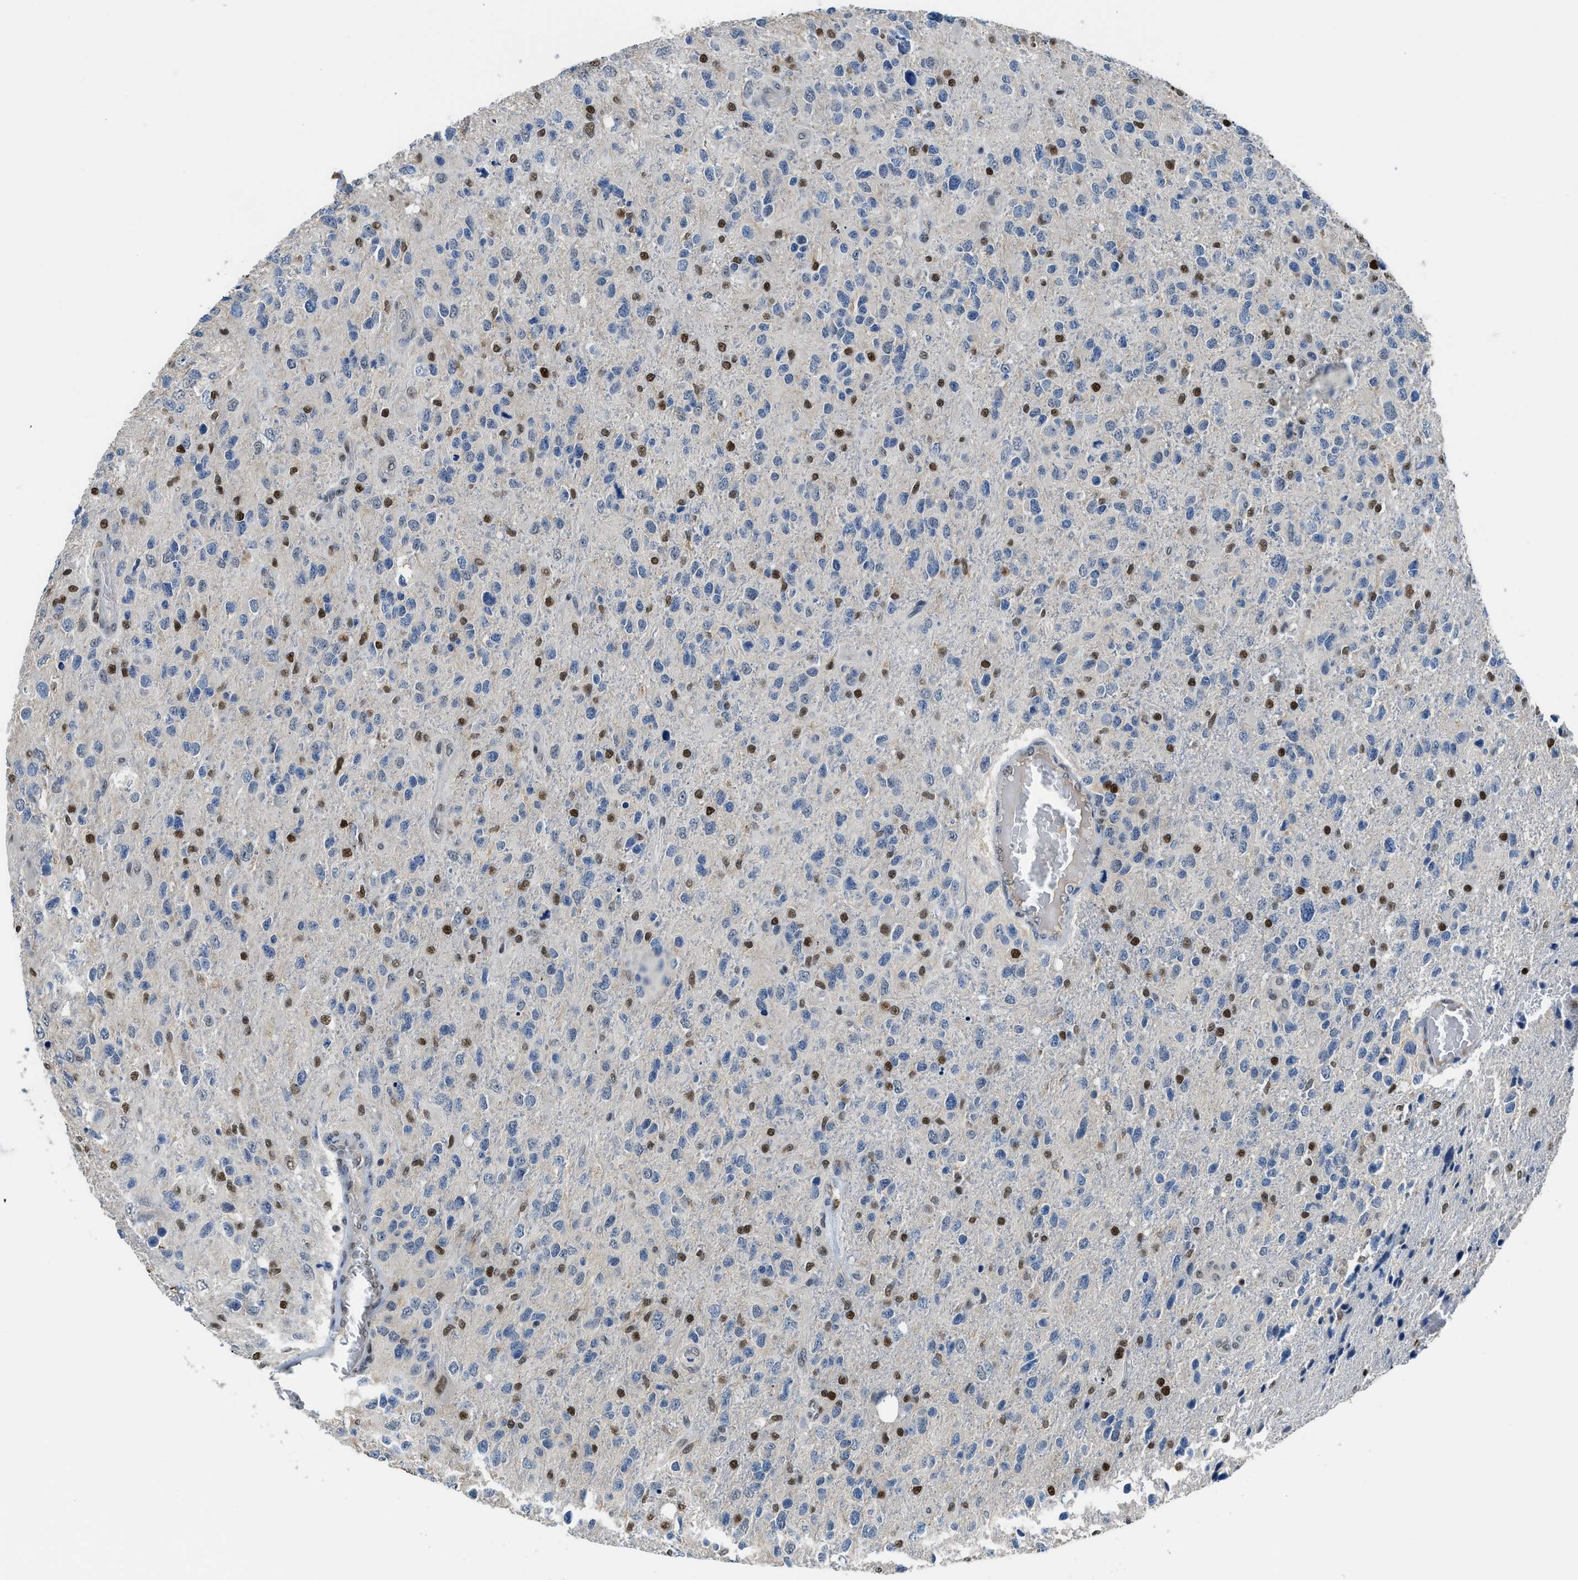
{"staining": {"intensity": "moderate", "quantity": "<25%", "location": "nuclear"}, "tissue": "glioma", "cell_type": "Tumor cells", "image_type": "cancer", "snomed": [{"axis": "morphology", "description": "Glioma, malignant, High grade"}, {"axis": "topography", "description": "Brain"}], "caption": "Glioma stained with a protein marker shows moderate staining in tumor cells.", "gene": "ALX1", "patient": {"sex": "female", "age": 58}}